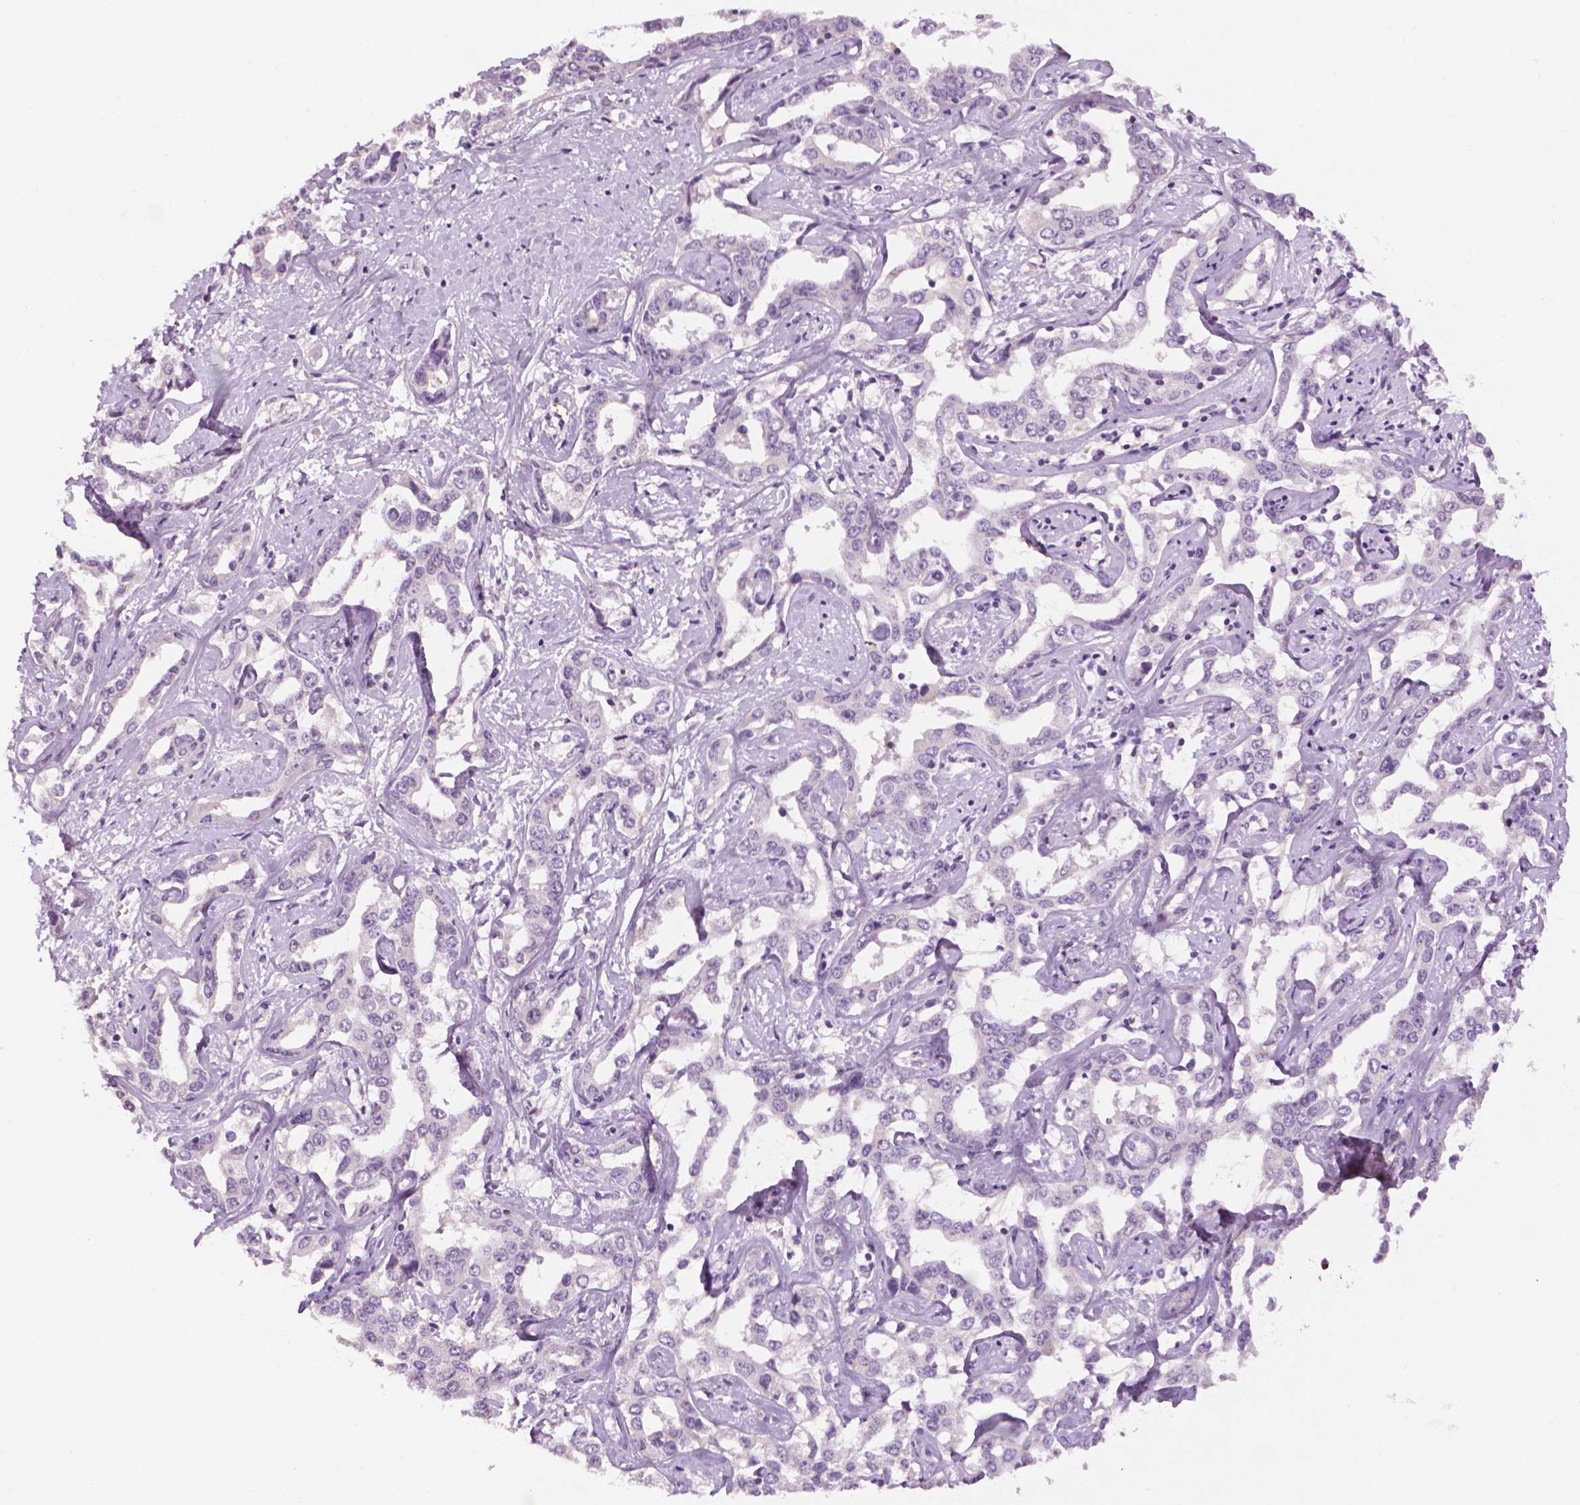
{"staining": {"intensity": "negative", "quantity": "none", "location": "none"}, "tissue": "liver cancer", "cell_type": "Tumor cells", "image_type": "cancer", "snomed": [{"axis": "morphology", "description": "Cholangiocarcinoma"}, {"axis": "topography", "description": "Liver"}], "caption": "The IHC photomicrograph has no significant expression in tumor cells of cholangiocarcinoma (liver) tissue.", "gene": "CDKN2D", "patient": {"sex": "male", "age": 59}}